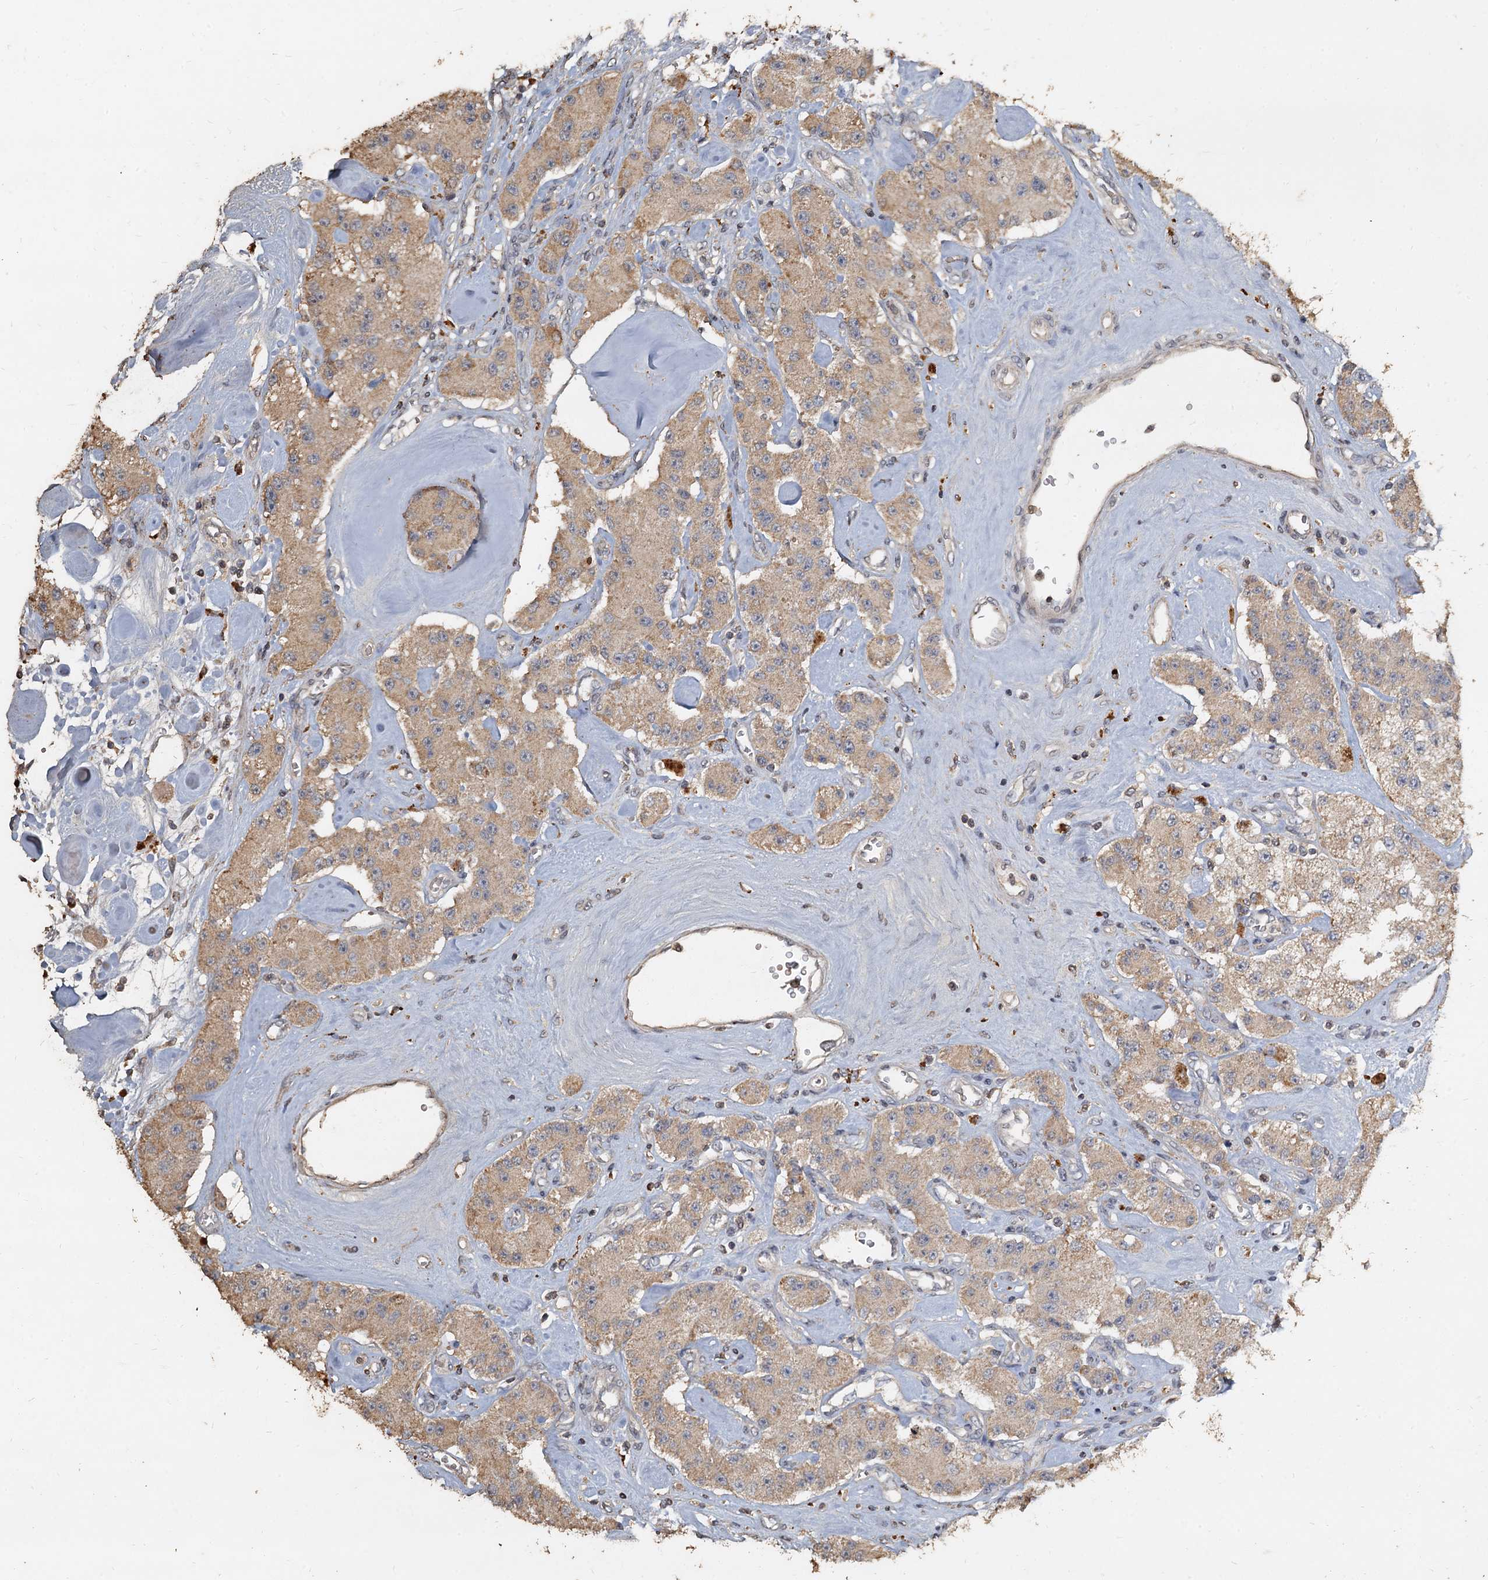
{"staining": {"intensity": "weak", "quantity": ">75%", "location": "cytoplasmic/membranous"}, "tissue": "carcinoid", "cell_type": "Tumor cells", "image_type": "cancer", "snomed": [{"axis": "morphology", "description": "Carcinoid, malignant, NOS"}, {"axis": "topography", "description": "Pancreas"}], "caption": "This is an image of immunohistochemistry (IHC) staining of carcinoid, which shows weak positivity in the cytoplasmic/membranous of tumor cells.", "gene": "CCDC61", "patient": {"sex": "male", "age": 41}}